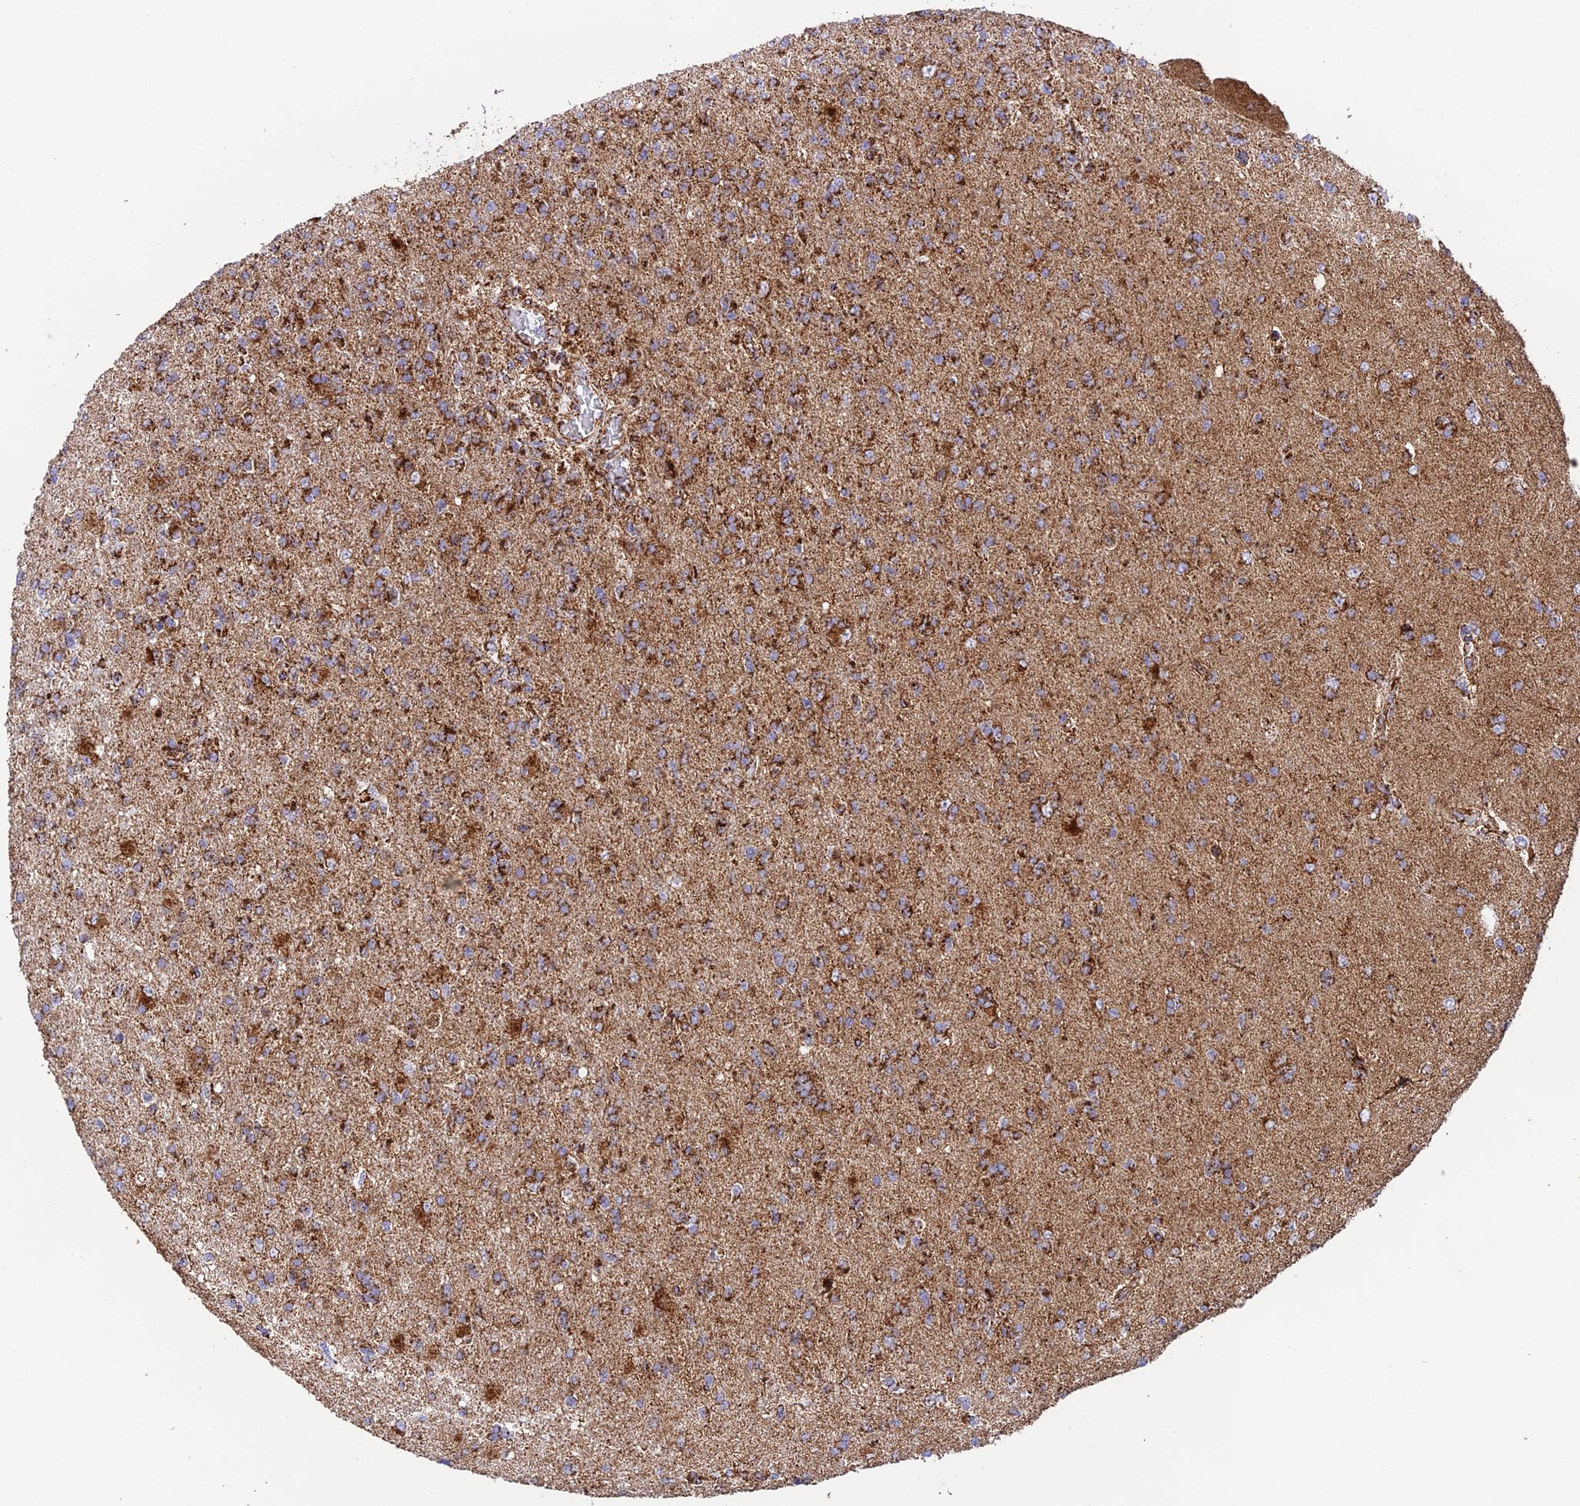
{"staining": {"intensity": "strong", "quantity": "25%-75%", "location": "cytoplasmic/membranous"}, "tissue": "glioma", "cell_type": "Tumor cells", "image_type": "cancer", "snomed": [{"axis": "morphology", "description": "Glioma, malignant, High grade"}, {"axis": "topography", "description": "Brain"}], "caption": "Brown immunohistochemical staining in human malignant glioma (high-grade) demonstrates strong cytoplasmic/membranous staining in approximately 25%-75% of tumor cells. Nuclei are stained in blue.", "gene": "CHCHD3", "patient": {"sex": "male", "age": 56}}